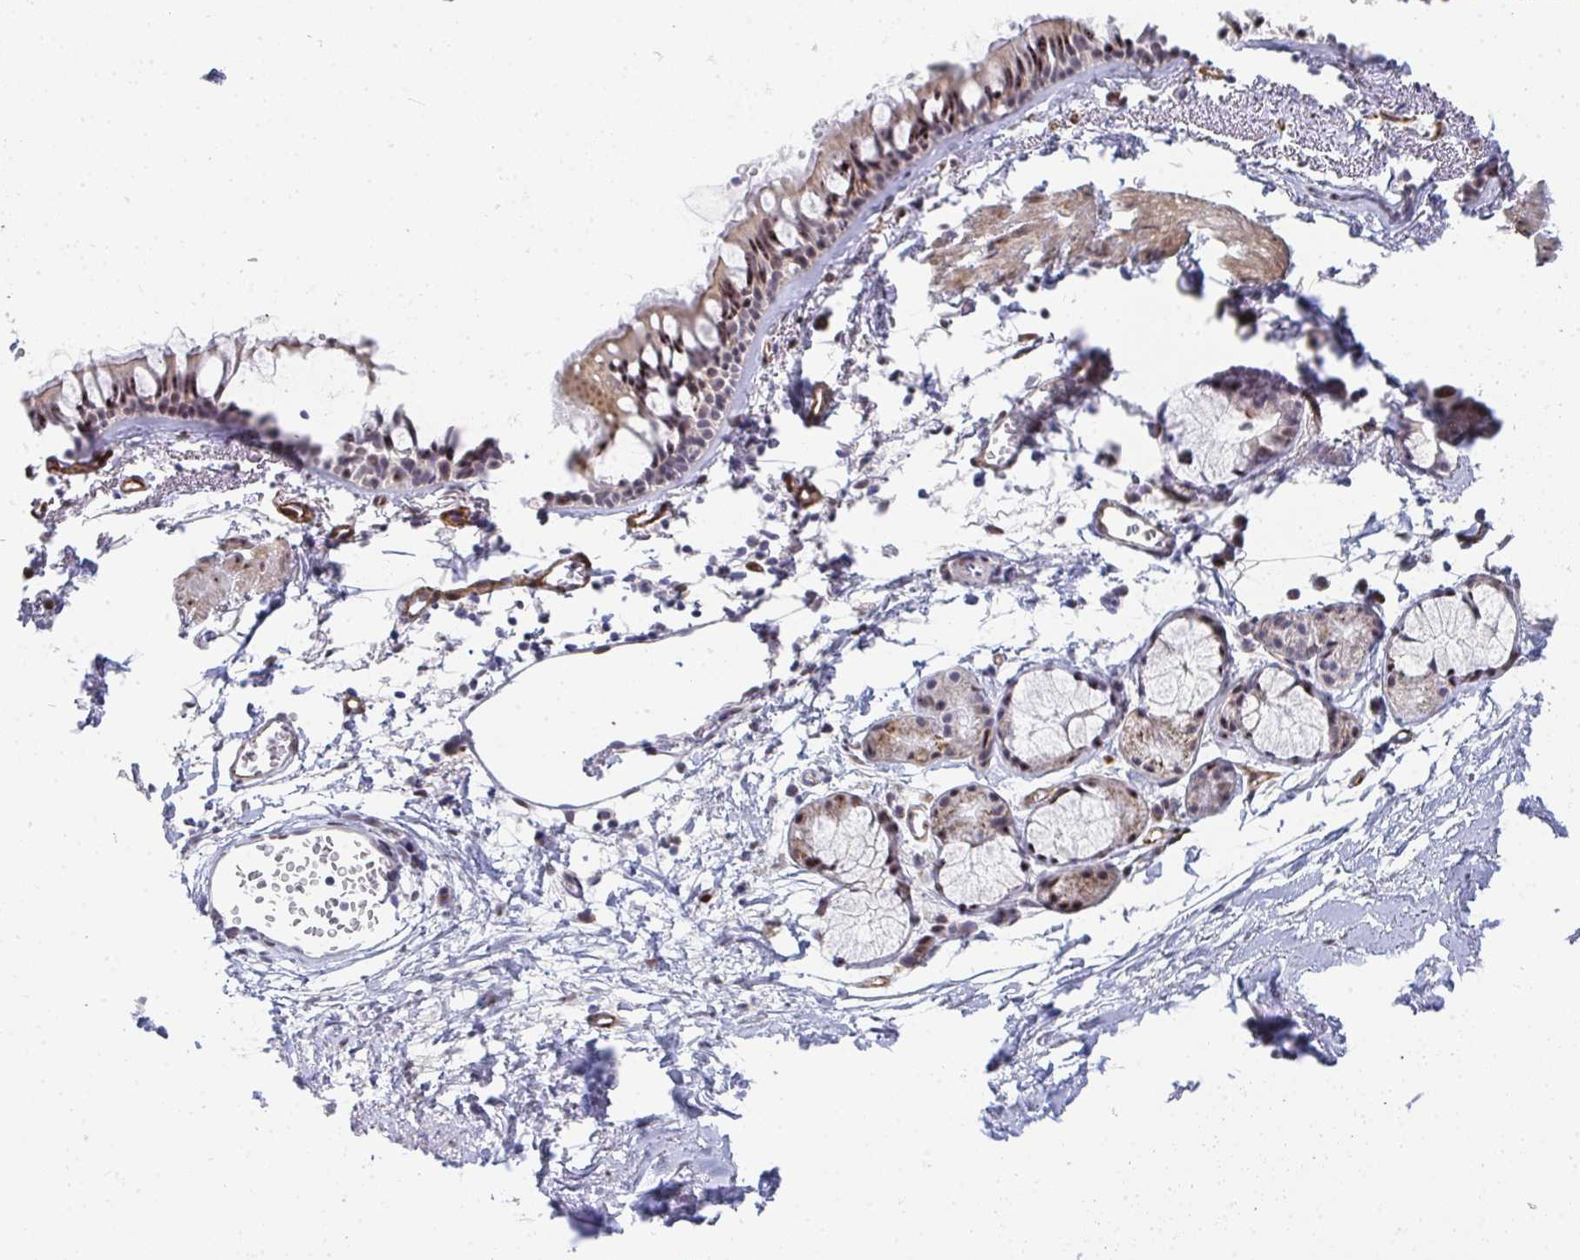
{"staining": {"intensity": "moderate", "quantity": ">75%", "location": "cytoplasmic/membranous"}, "tissue": "bronchus", "cell_type": "Respiratory epithelial cells", "image_type": "normal", "snomed": [{"axis": "morphology", "description": "Normal tissue, NOS"}, {"axis": "topography", "description": "Cartilage tissue"}, {"axis": "topography", "description": "Bronchus"}, {"axis": "topography", "description": "Peripheral nerve tissue"}], "caption": "High-magnification brightfield microscopy of unremarkable bronchus stained with DAB (3,3'-diaminobenzidine) (brown) and counterstained with hematoxylin (blue). respiratory epithelial cells exhibit moderate cytoplasmic/membranous staining is identified in about>75% of cells. The staining was performed using DAB (3,3'-diaminobenzidine), with brown indicating positive protein expression. Nuclei are stained blue with hematoxylin.", "gene": "ZIC3", "patient": {"sex": "female", "age": 59}}